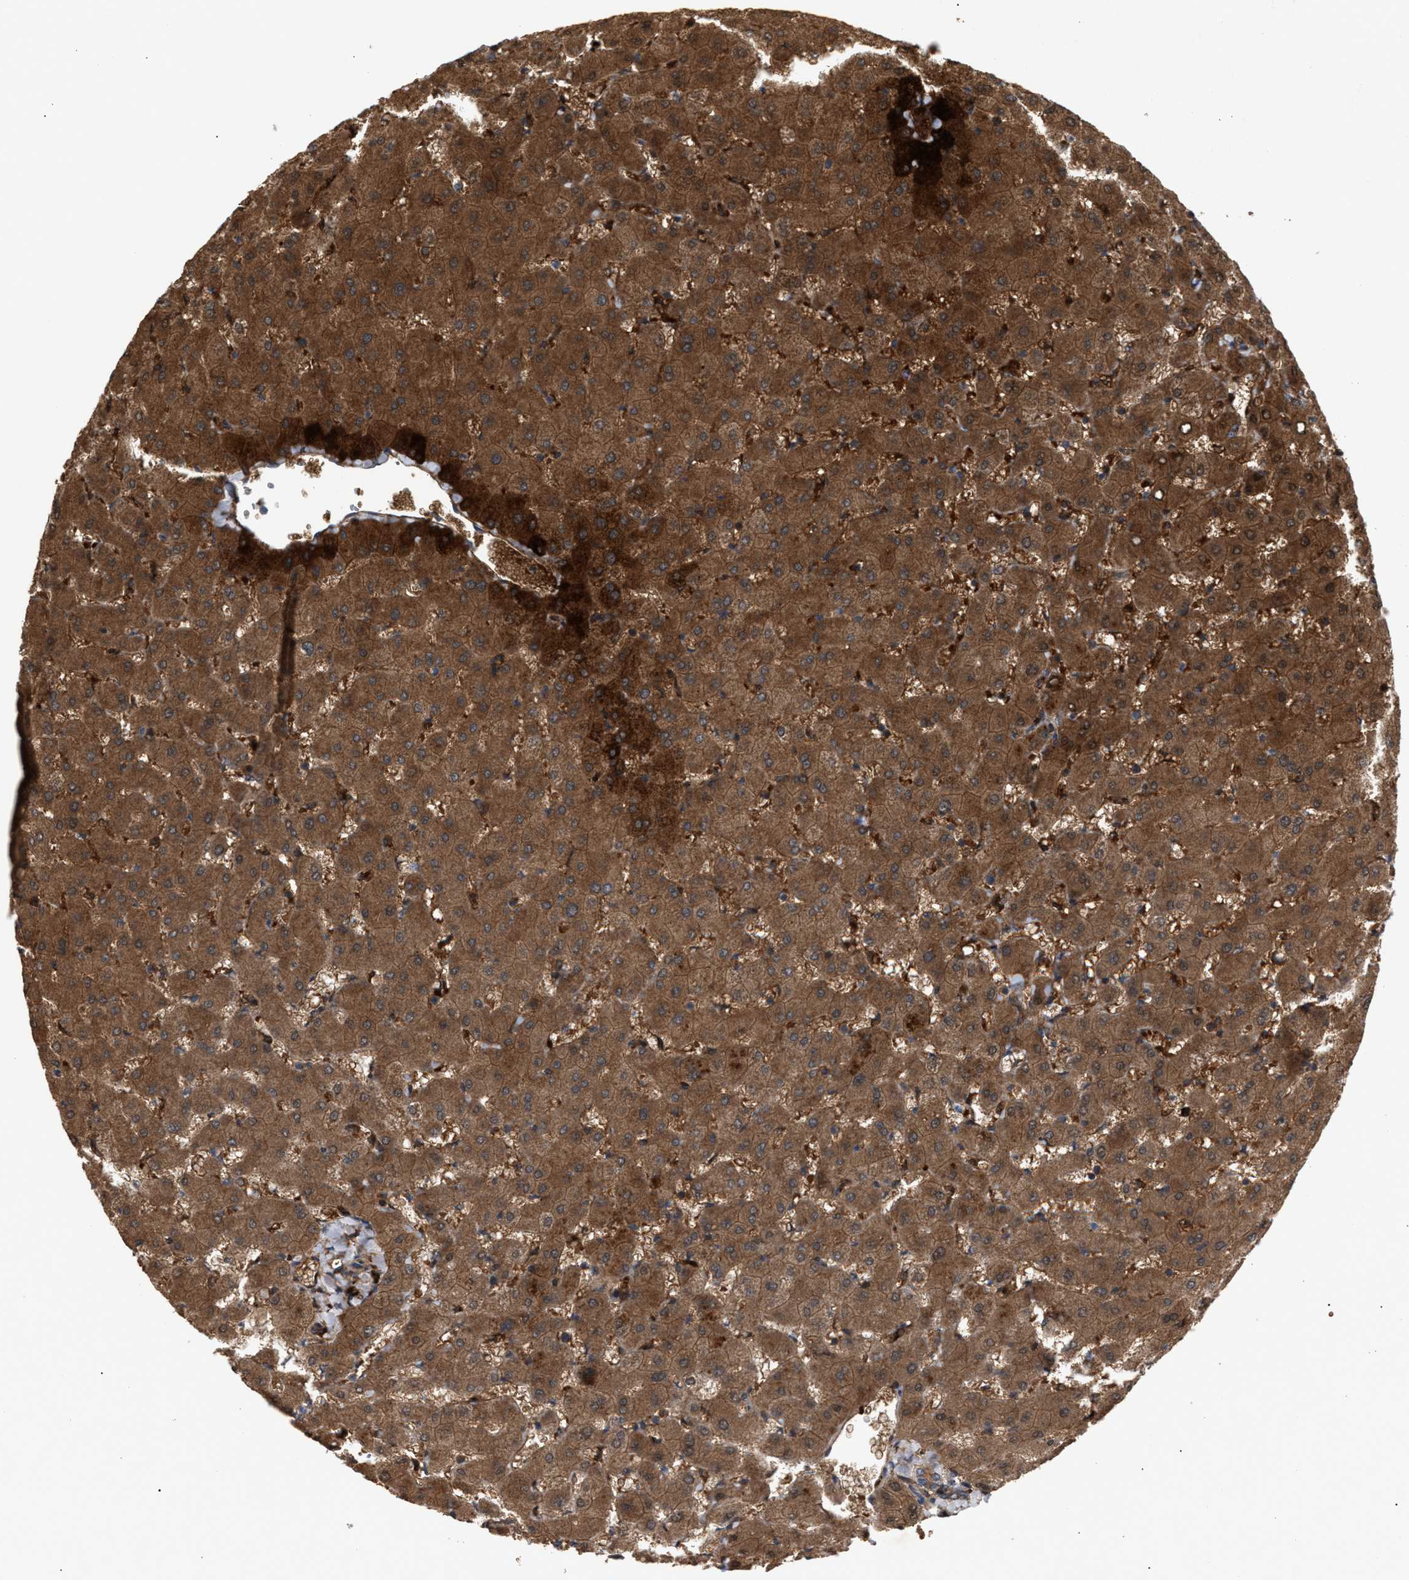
{"staining": {"intensity": "moderate", "quantity": ">75%", "location": "cytoplasmic/membranous"}, "tissue": "liver", "cell_type": "Cholangiocytes", "image_type": "normal", "snomed": [{"axis": "morphology", "description": "Normal tissue, NOS"}, {"axis": "topography", "description": "Liver"}], "caption": "Moderate cytoplasmic/membranous protein expression is present in approximately >75% of cholangiocytes in liver. (DAB (3,3'-diaminobenzidine) IHC with brightfield microscopy, high magnification).", "gene": "GCC1", "patient": {"sex": "female", "age": 63}}